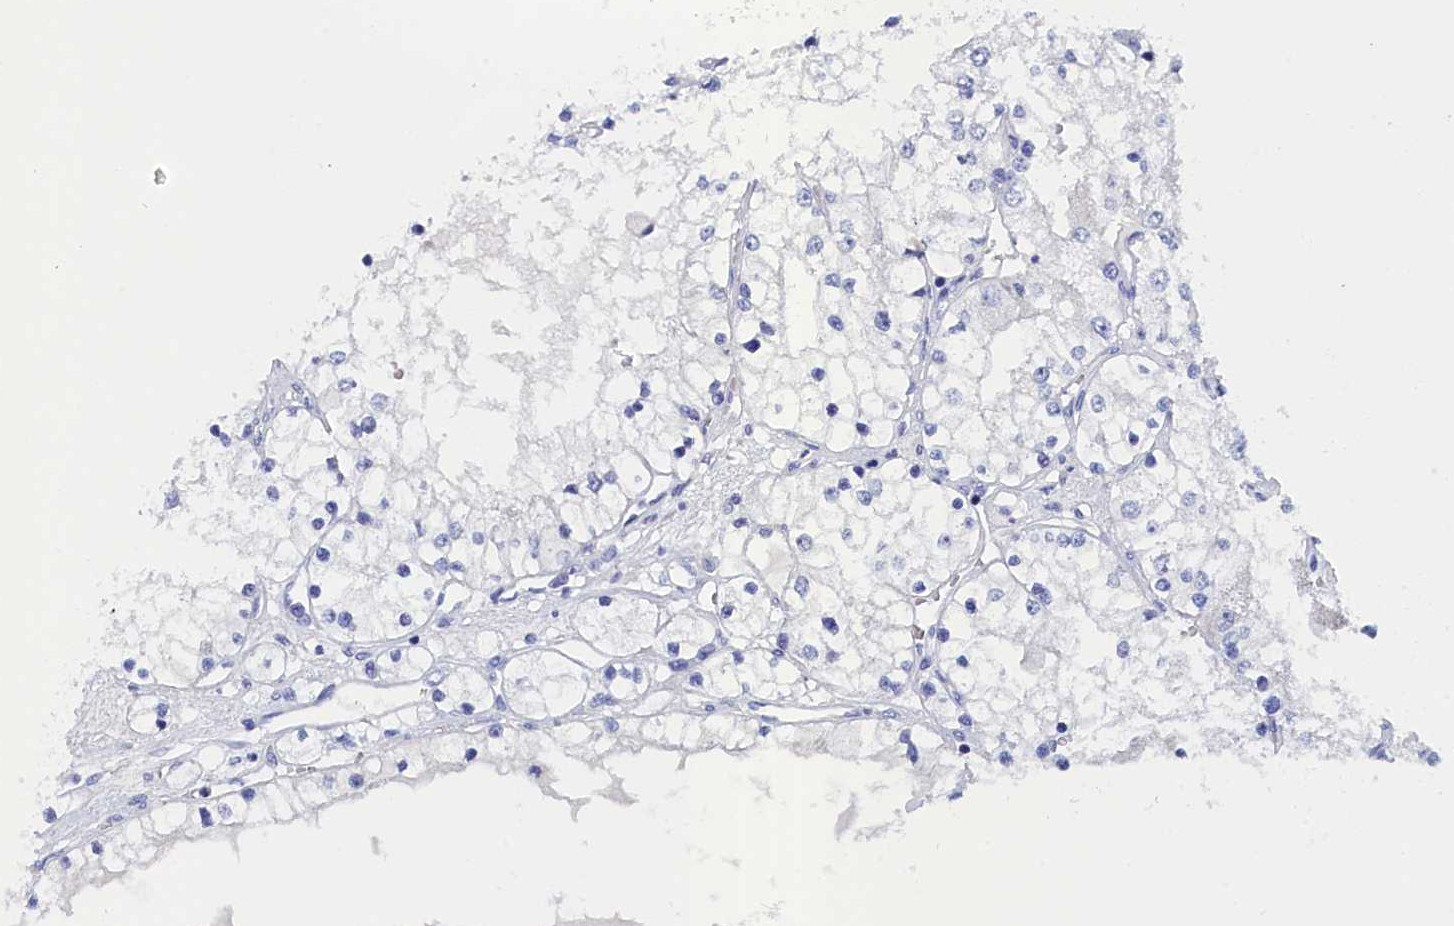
{"staining": {"intensity": "negative", "quantity": "none", "location": "none"}, "tissue": "renal cancer", "cell_type": "Tumor cells", "image_type": "cancer", "snomed": [{"axis": "morphology", "description": "Adenocarcinoma, NOS"}, {"axis": "topography", "description": "Kidney"}], "caption": "Renal cancer was stained to show a protein in brown. There is no significant expression in tumor cells.", "gene": "ANKRD2", "patient": {"sex": "male", "age": 68}}